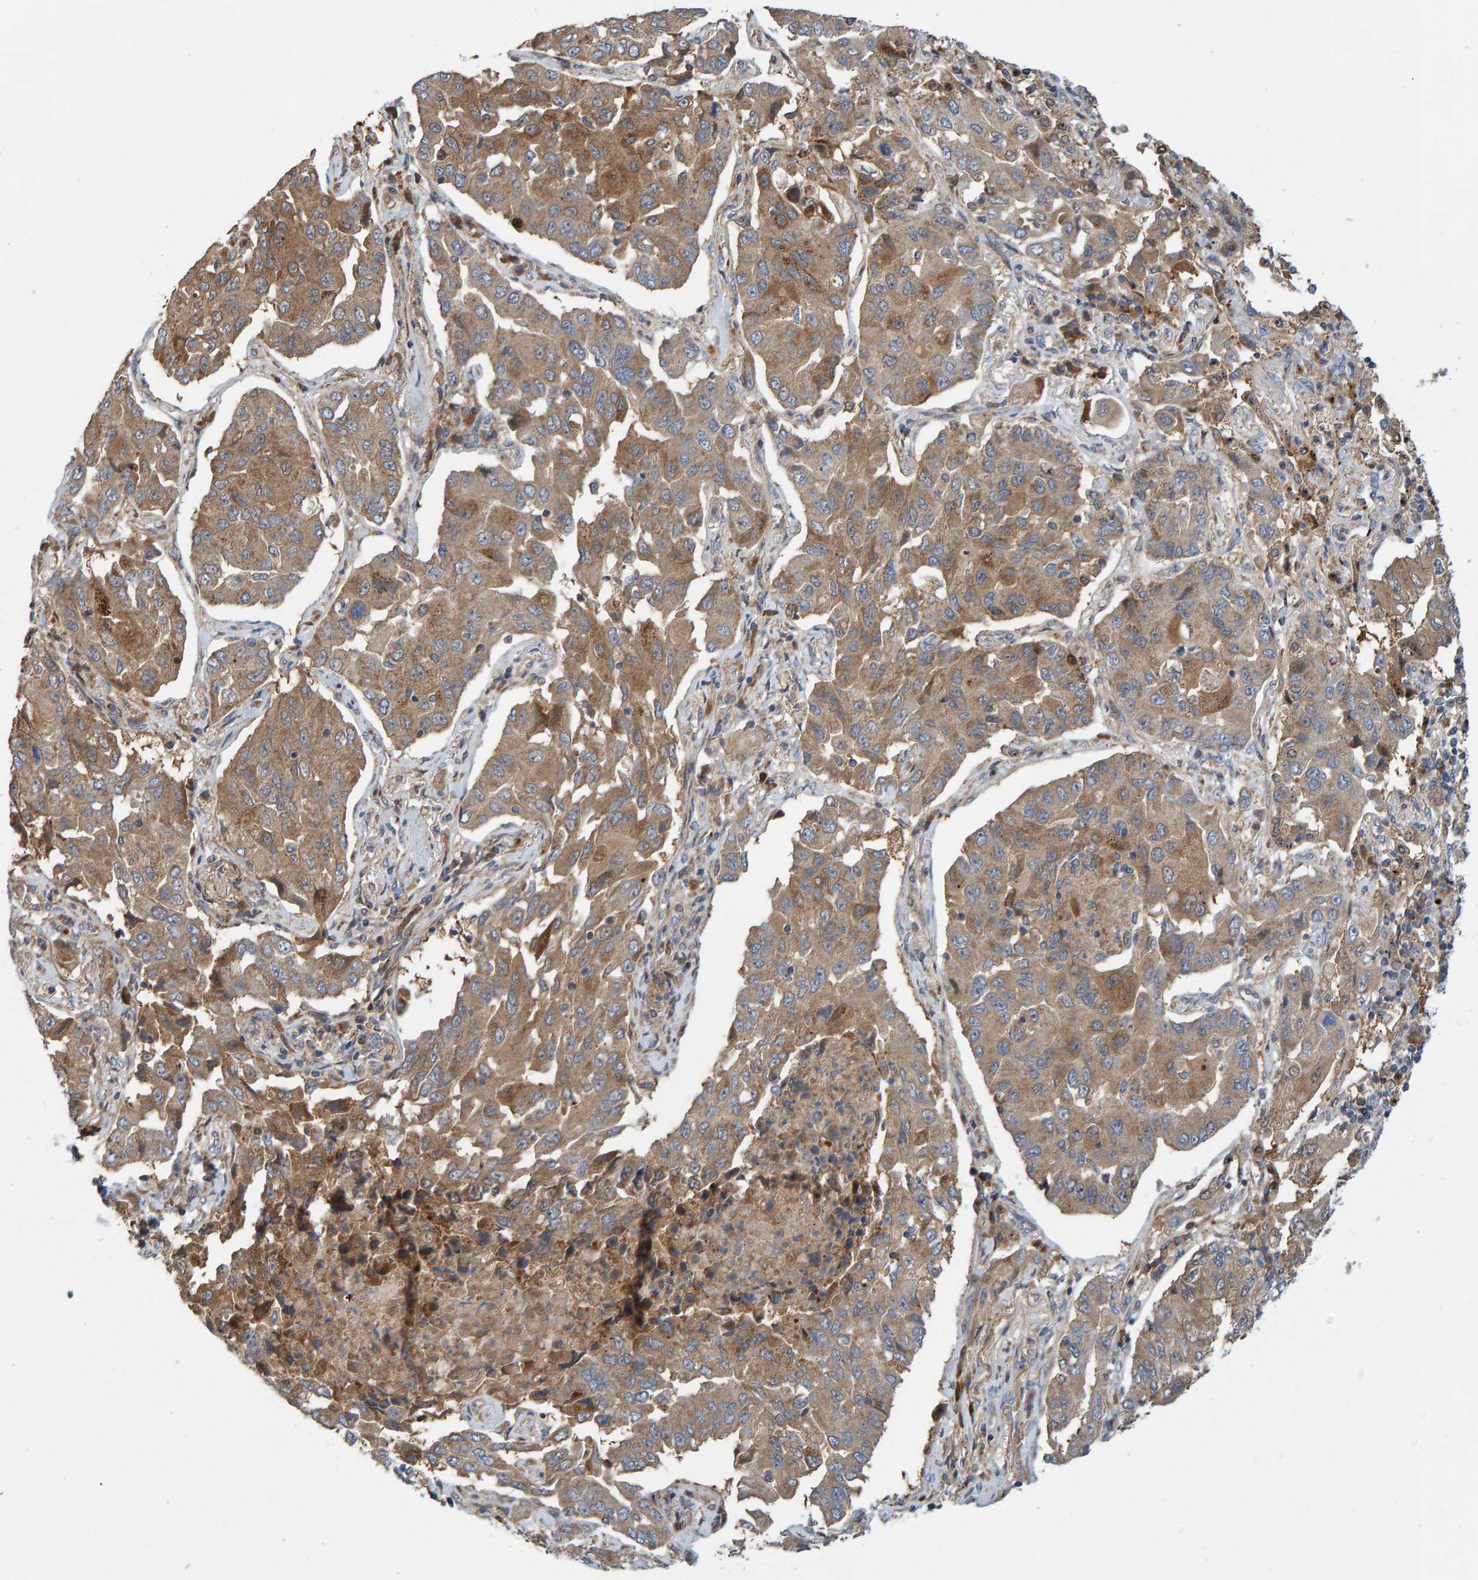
{"staining": {"intensity": "moderate", "quantity": ">75%", "location": "cytoplasmic/membranous"}, "tissue": "lung cancer", "cell_type": "Tumor cells", "image_type": "cancer", "snomed": [{"axis": "morphology", "description": "Adenocarcinoma, NOS"}, {"axis": "topography", "description": "Lung"}], "caption": "Immunohistochemistry (IHC) image of lung adenocarcinoma stained for a protein (brown), which exhibits medium levels of moderate cytoplasmic/membranous positivity in about >75% of tumor cells.", "gene": "KIAA0753", "patient": {"sex": "female", "age": 65}}